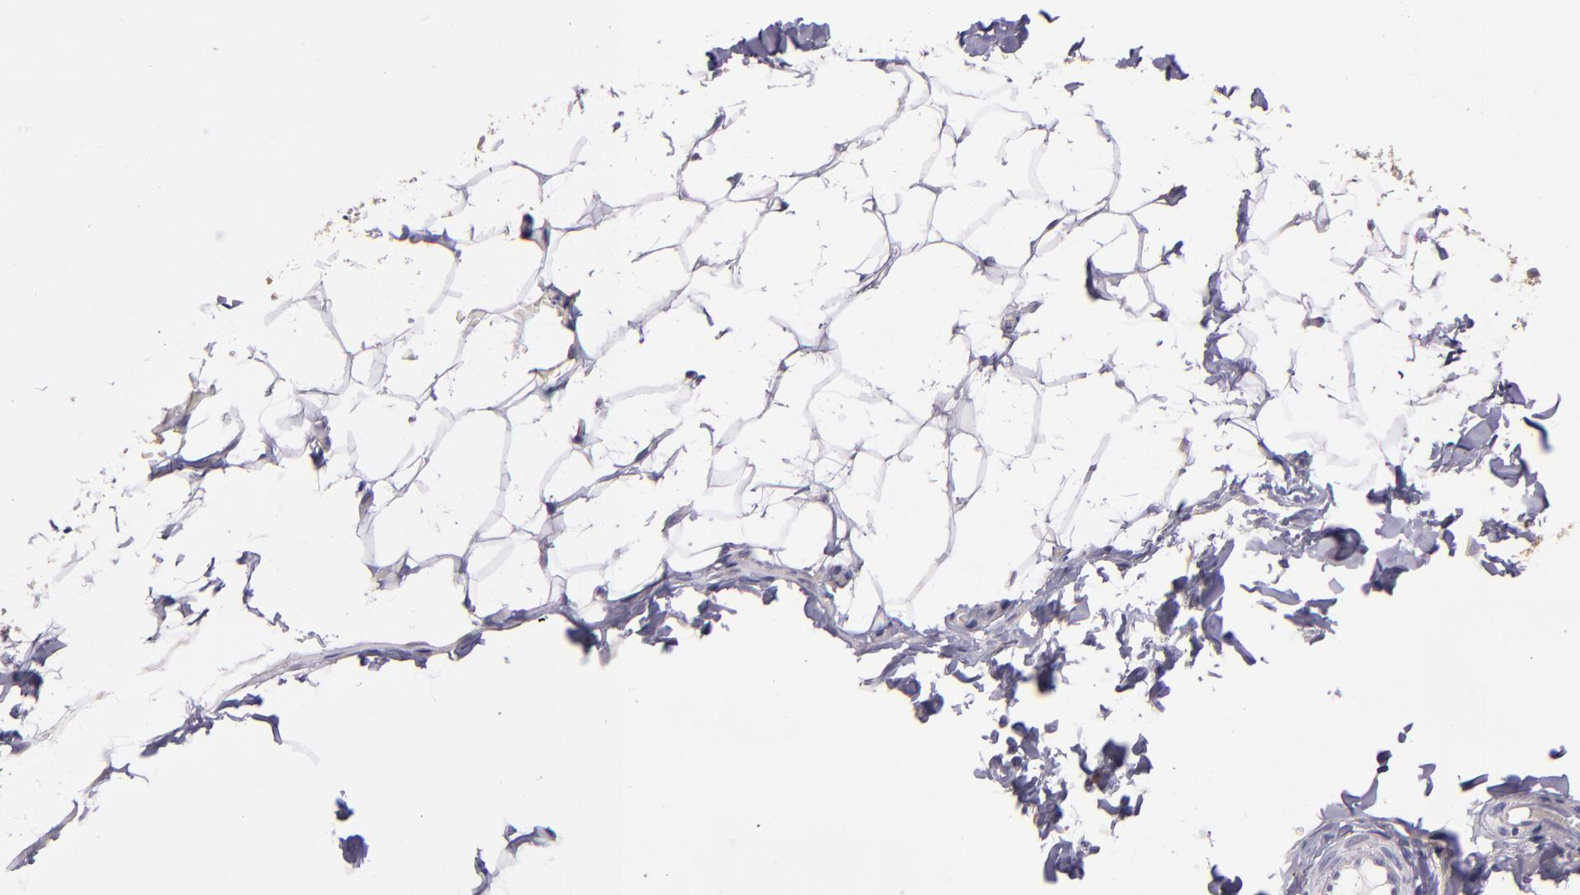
{"staining": {"intensity": "negative", "quantity": "none", "location": "none"}, "tissue": "adipose tissue", "cell_type": "Adipocytes", "image_type": "normal", "snomed": [{"axis": "morphology", "description": "Normal tissue, NOS"}, {"axis": "topography", "description": "Soft tissue"}], "caption": "High magnification brightfield microscopy of benign adipose tissue stained with DAB (brown) and counterstained with hematoxylin (blue): adipocytes show no significant staining.", "gene": "PAPPA", "patient": {"sex": "male", "age": 26}}